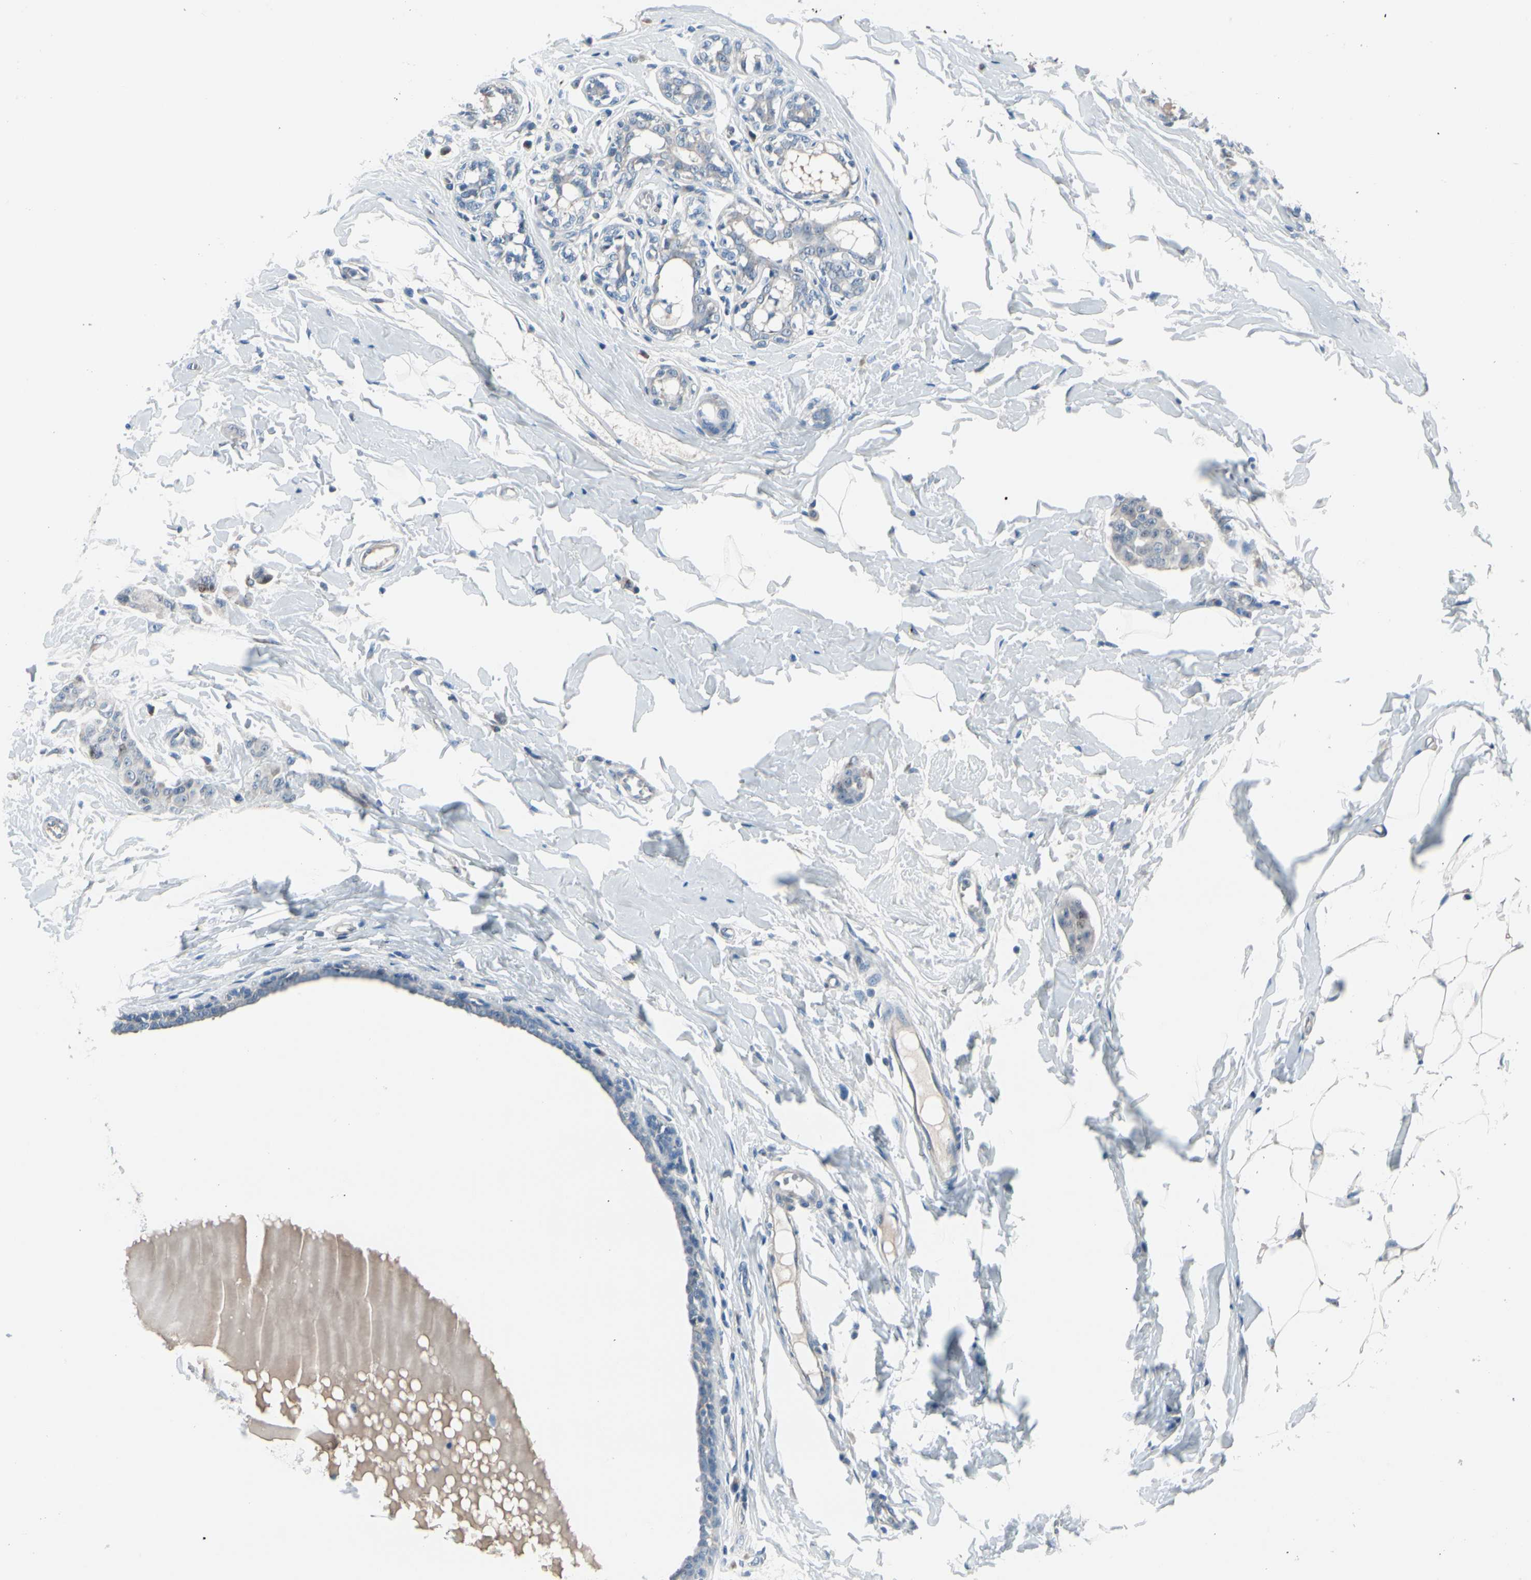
{"staining": {"intensity": "weak", "quantity": "<25%", "location": "cytoplasmic/membranous"}, "tissue": "breast cancer", "cell_type": "Tumor cells", "image_type": "cancer", "snomed": [{"axis": "morphology", "description": "Normal tissue, NOS"}, {"axis": "morphology", "description": "Duct carcinoma"}, {"axis": "topography", "description": "Breast"}], "caption": "This micrograph is of breast cancer stained with IHC to label a protein in brown with the nuclei are counter-stained blue. There is no staining in tumor cells.", "gene": "PGR", "patient": {"sex": "female", "age": 40}}